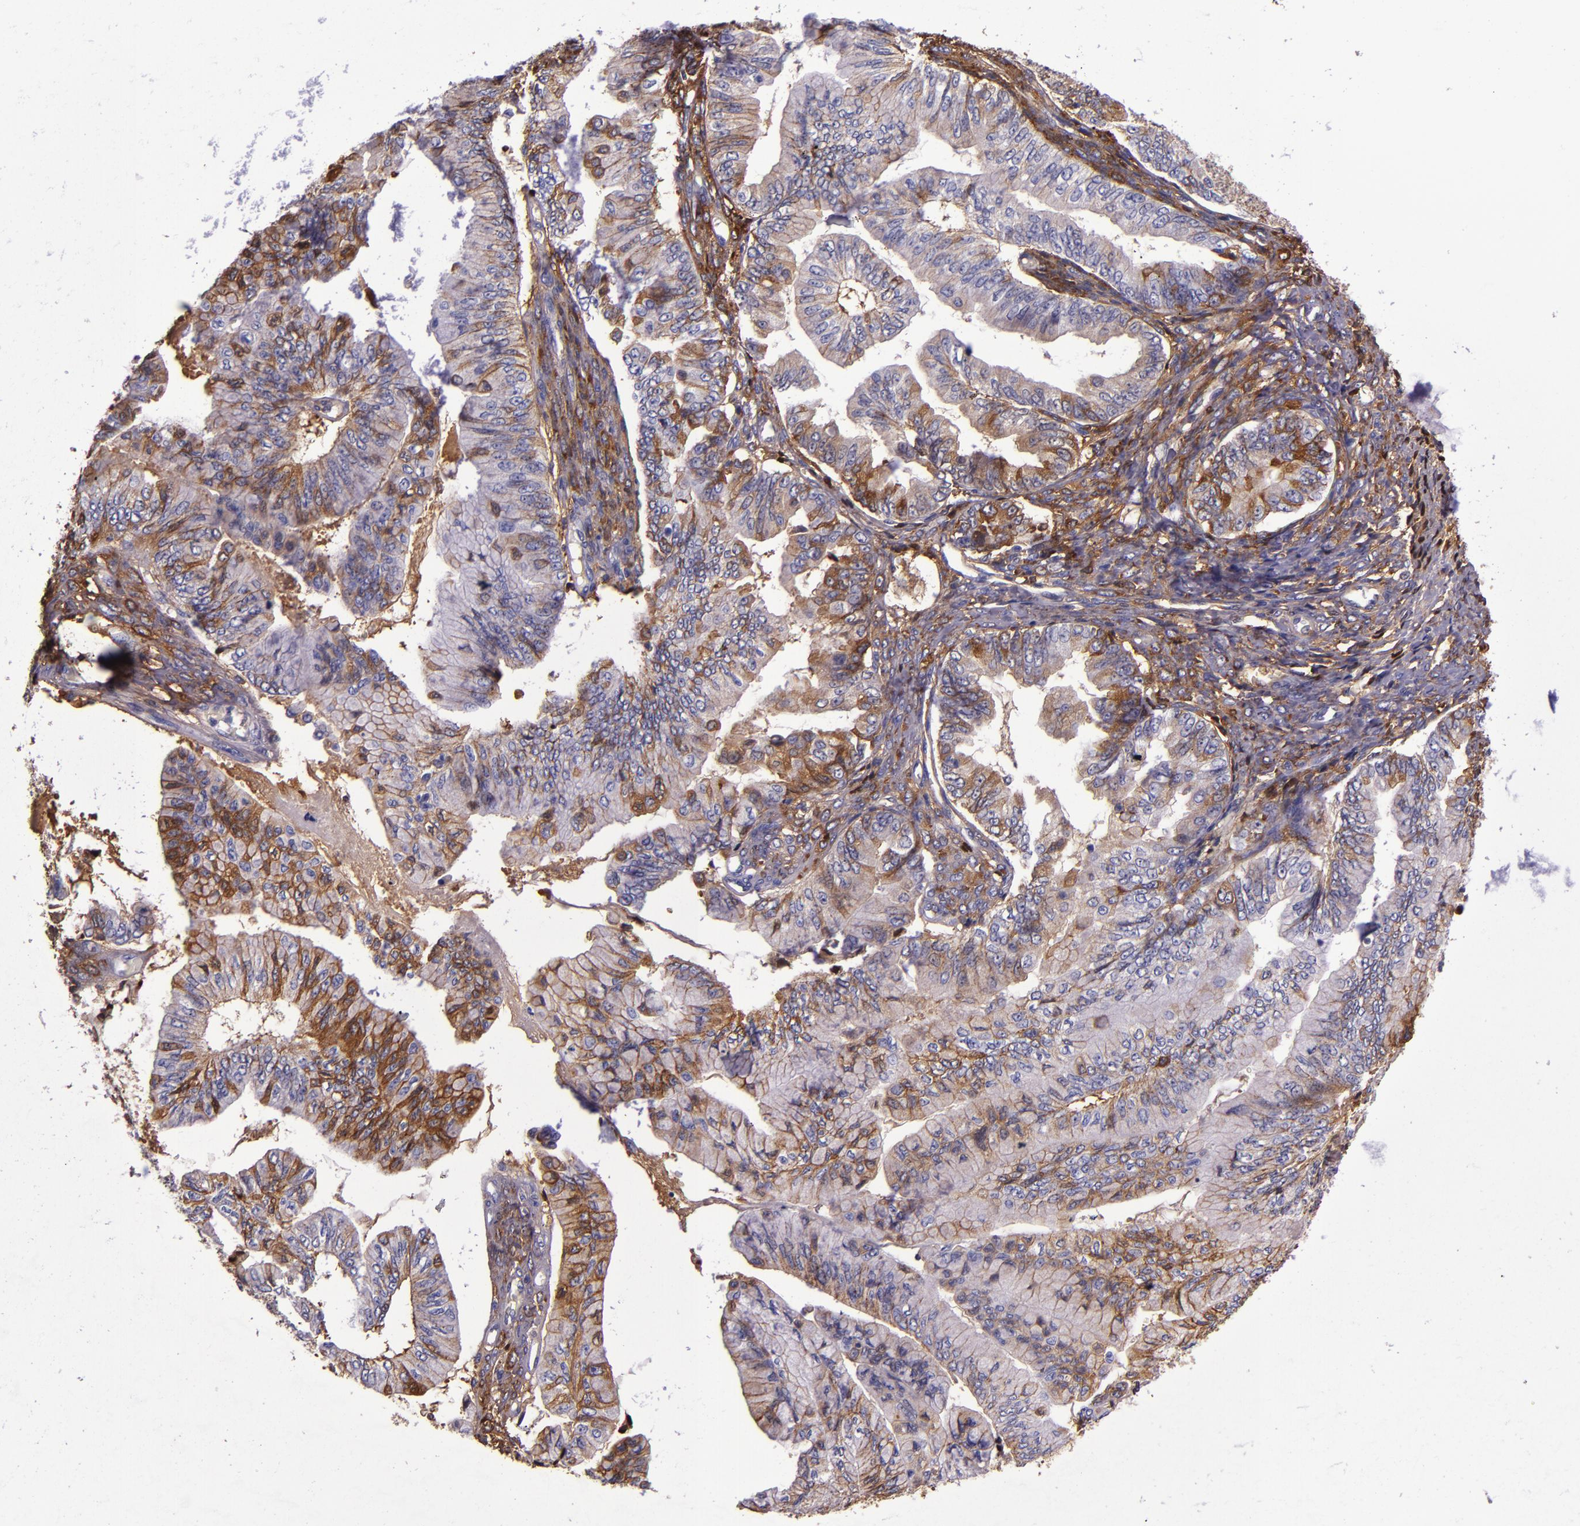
{"staining": {"intensity": "moderate", "quantity": "25%-75%", "location": "cytoplasmic/membranous"}, "tissue": "ovarian cancer", "cell_type": "Tumor cells", "image_type": "cancer", "snomed": [{"axis": "morphology", "description": "Cystadenocarcinoma, mucinous, NOS"}, {"axis": "topography", "description": "Ovary"}], "caption": "An immunohistochemistry photomicrograph of neoplastic tissue is shown. Protein staining in brown labels moderate cytoplasmic/membranous positivity in ovarian cancer (mucinous cystadenocarcinoma) within tumor cells. (DAB (3,3'-diaminobenzidine) = brown stain, brightfield microscopy at high magnification).", "gene": "CLEC3B", "patient": {"sex": "female", "age": 36}}